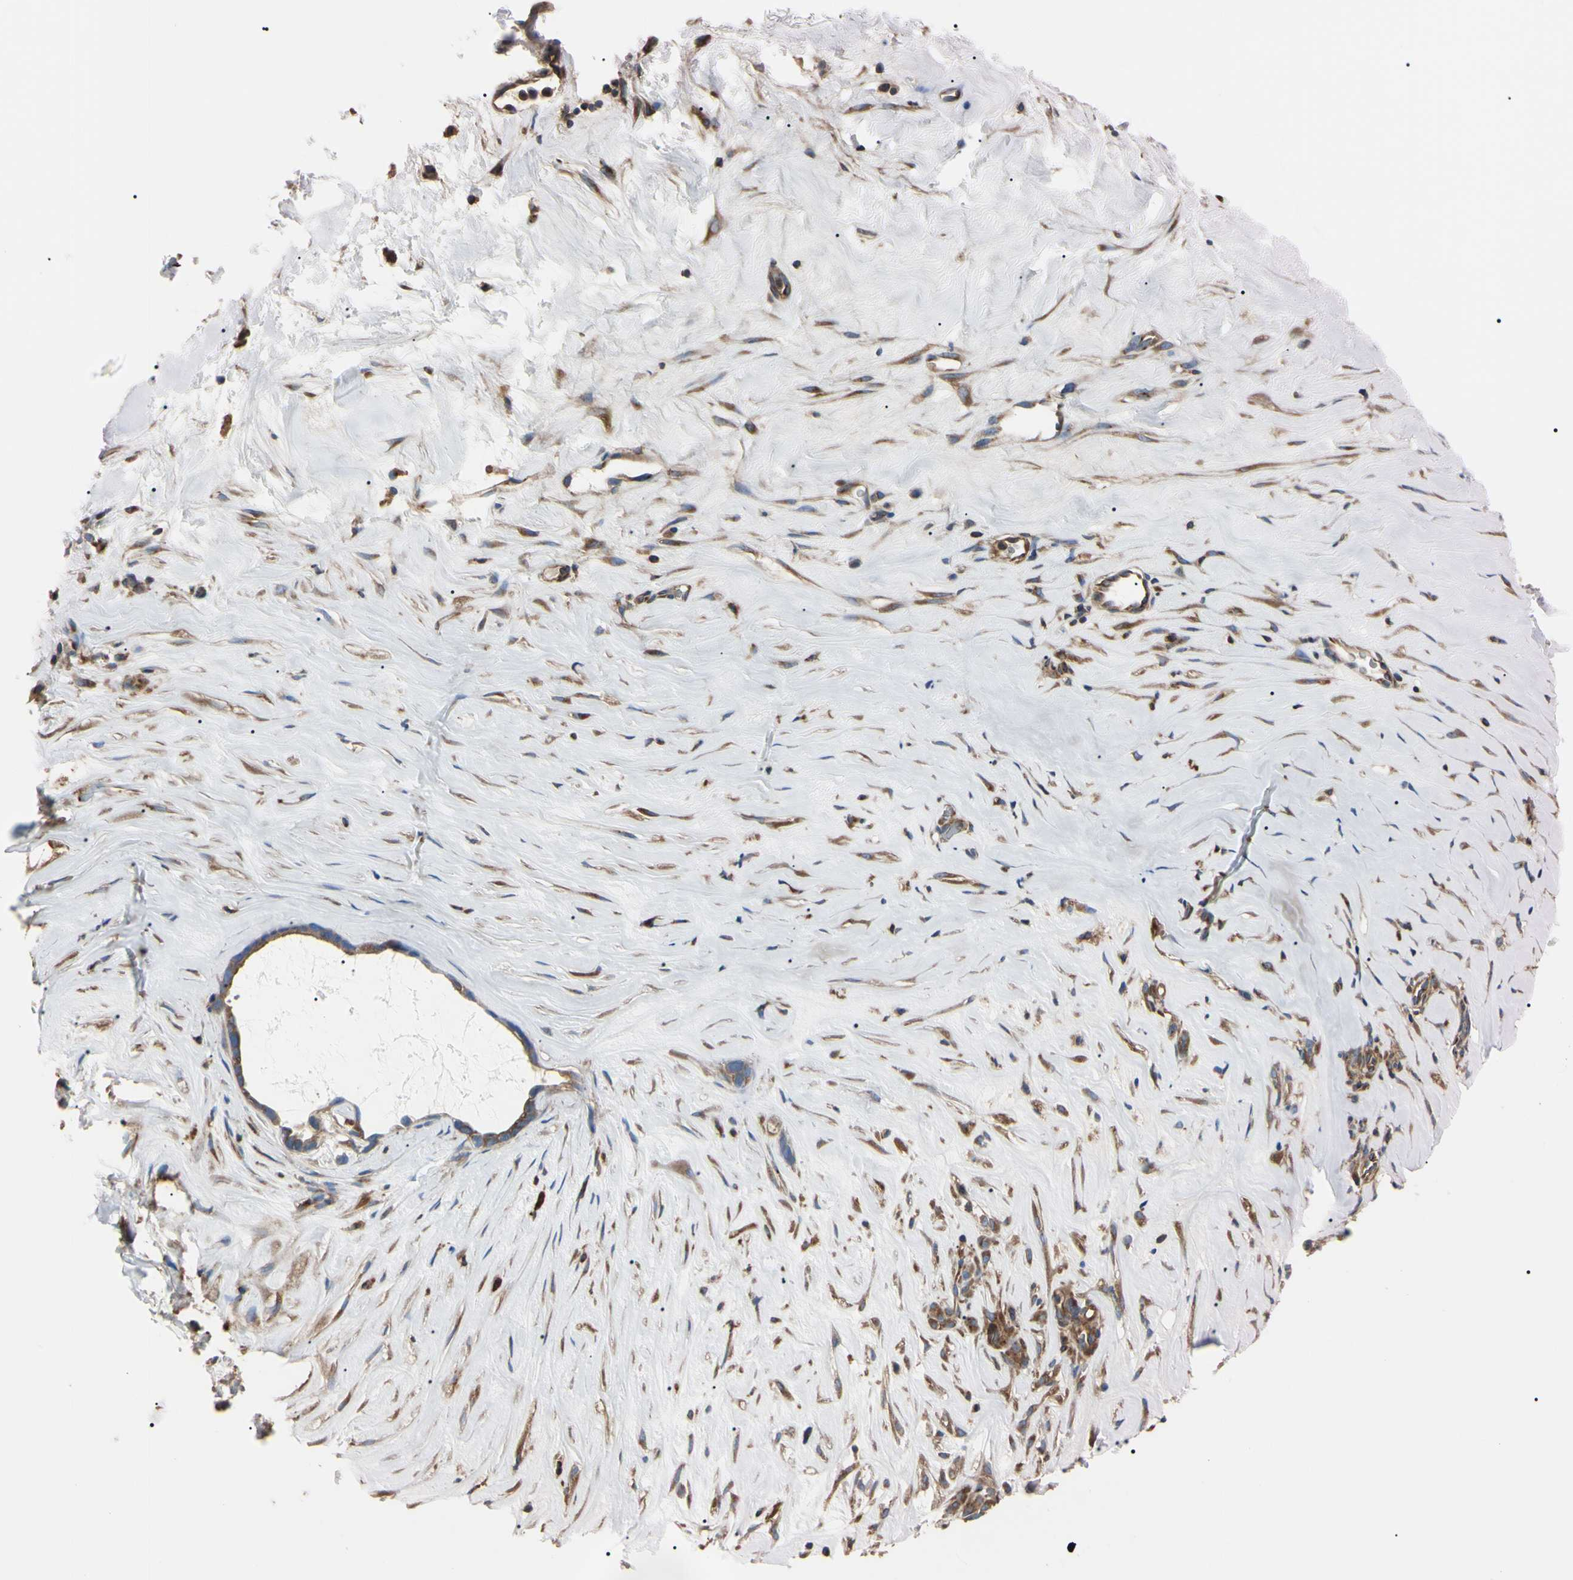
{"staining": {"intensity": "moderate", "quantity": ">75%", "location": "cytoplasmic/membranous"}, "tissue": "liver cancer", "cell_type": "Tumor cells", "image_type": "cancer", "snomed": [{"axis": "morphology", "description": "Cholangiocarcinoma"}, {"axis": "topography", "description": "Liver"}], "caption": "Immunohistochemistry of liver cholangiocarcinoma demonstrates medium levels of moderate cytoplasmic/membranous expression in about >75% of tumor cells. Using DAB (3,3'-diaminobenzidine) (brown) and hematoxylin (blue) stains, captured at high magnification using brightfield microscopy.", "gene": "PRKACA", "patient": {"sex": "female", "age": 65}}